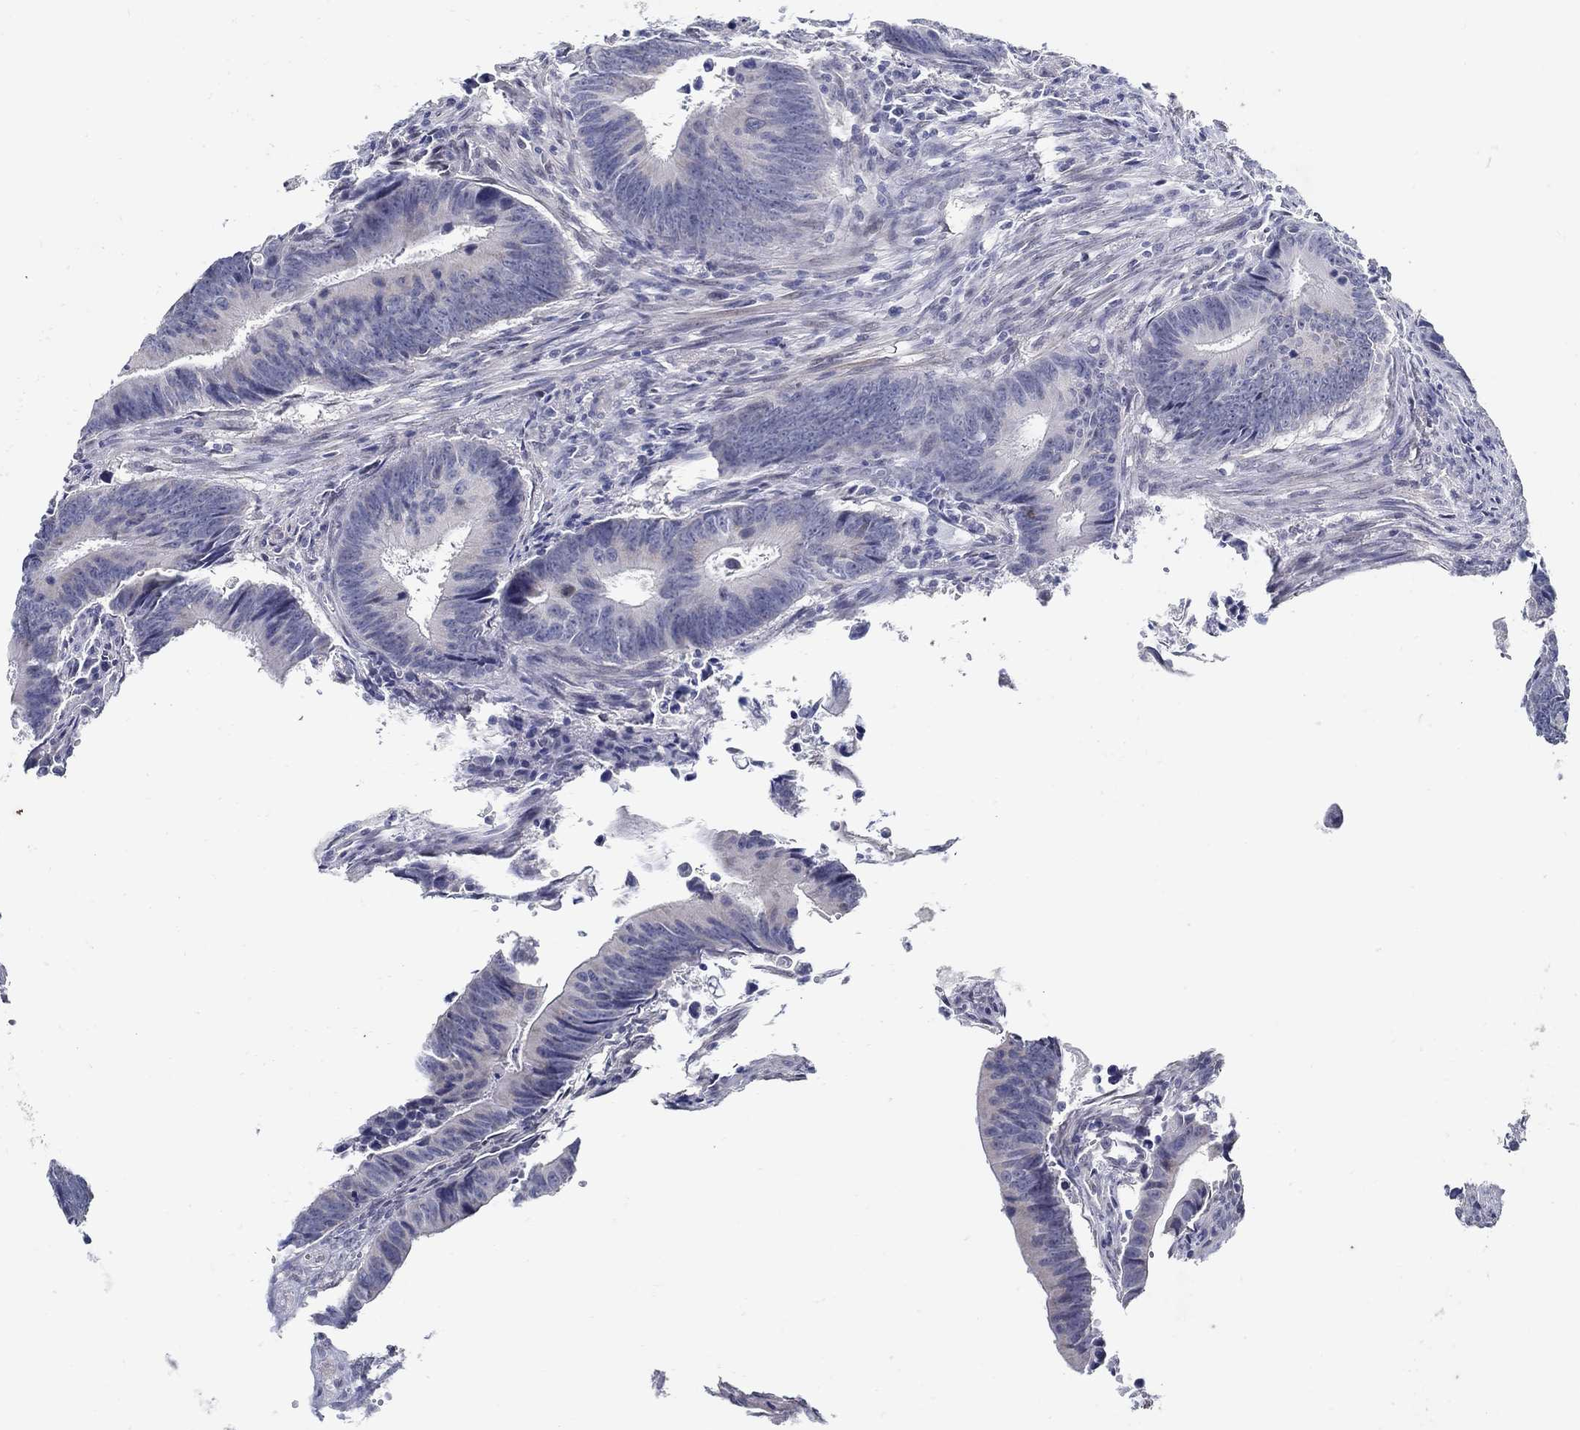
{"staining": {"intensity": "negative", "quantity": "none", "location": "none"}, "tissue": "colorectal cancer", "cell_type": "Tumor cells", "image_type": "cancer", "snomed": [{"axis": "morphology", "description": "Adenocarcinoma, NOS"}, {"axis": "topography", "description": "Colon"}], "caption": "Immunohistochemistry (IHC) photomicrograph of colorectal cancer stained for a protein (brown), which reveals no expression in tumor cells.", "gene": "USP29", "patient": {"sex": "female", "age": 87}}